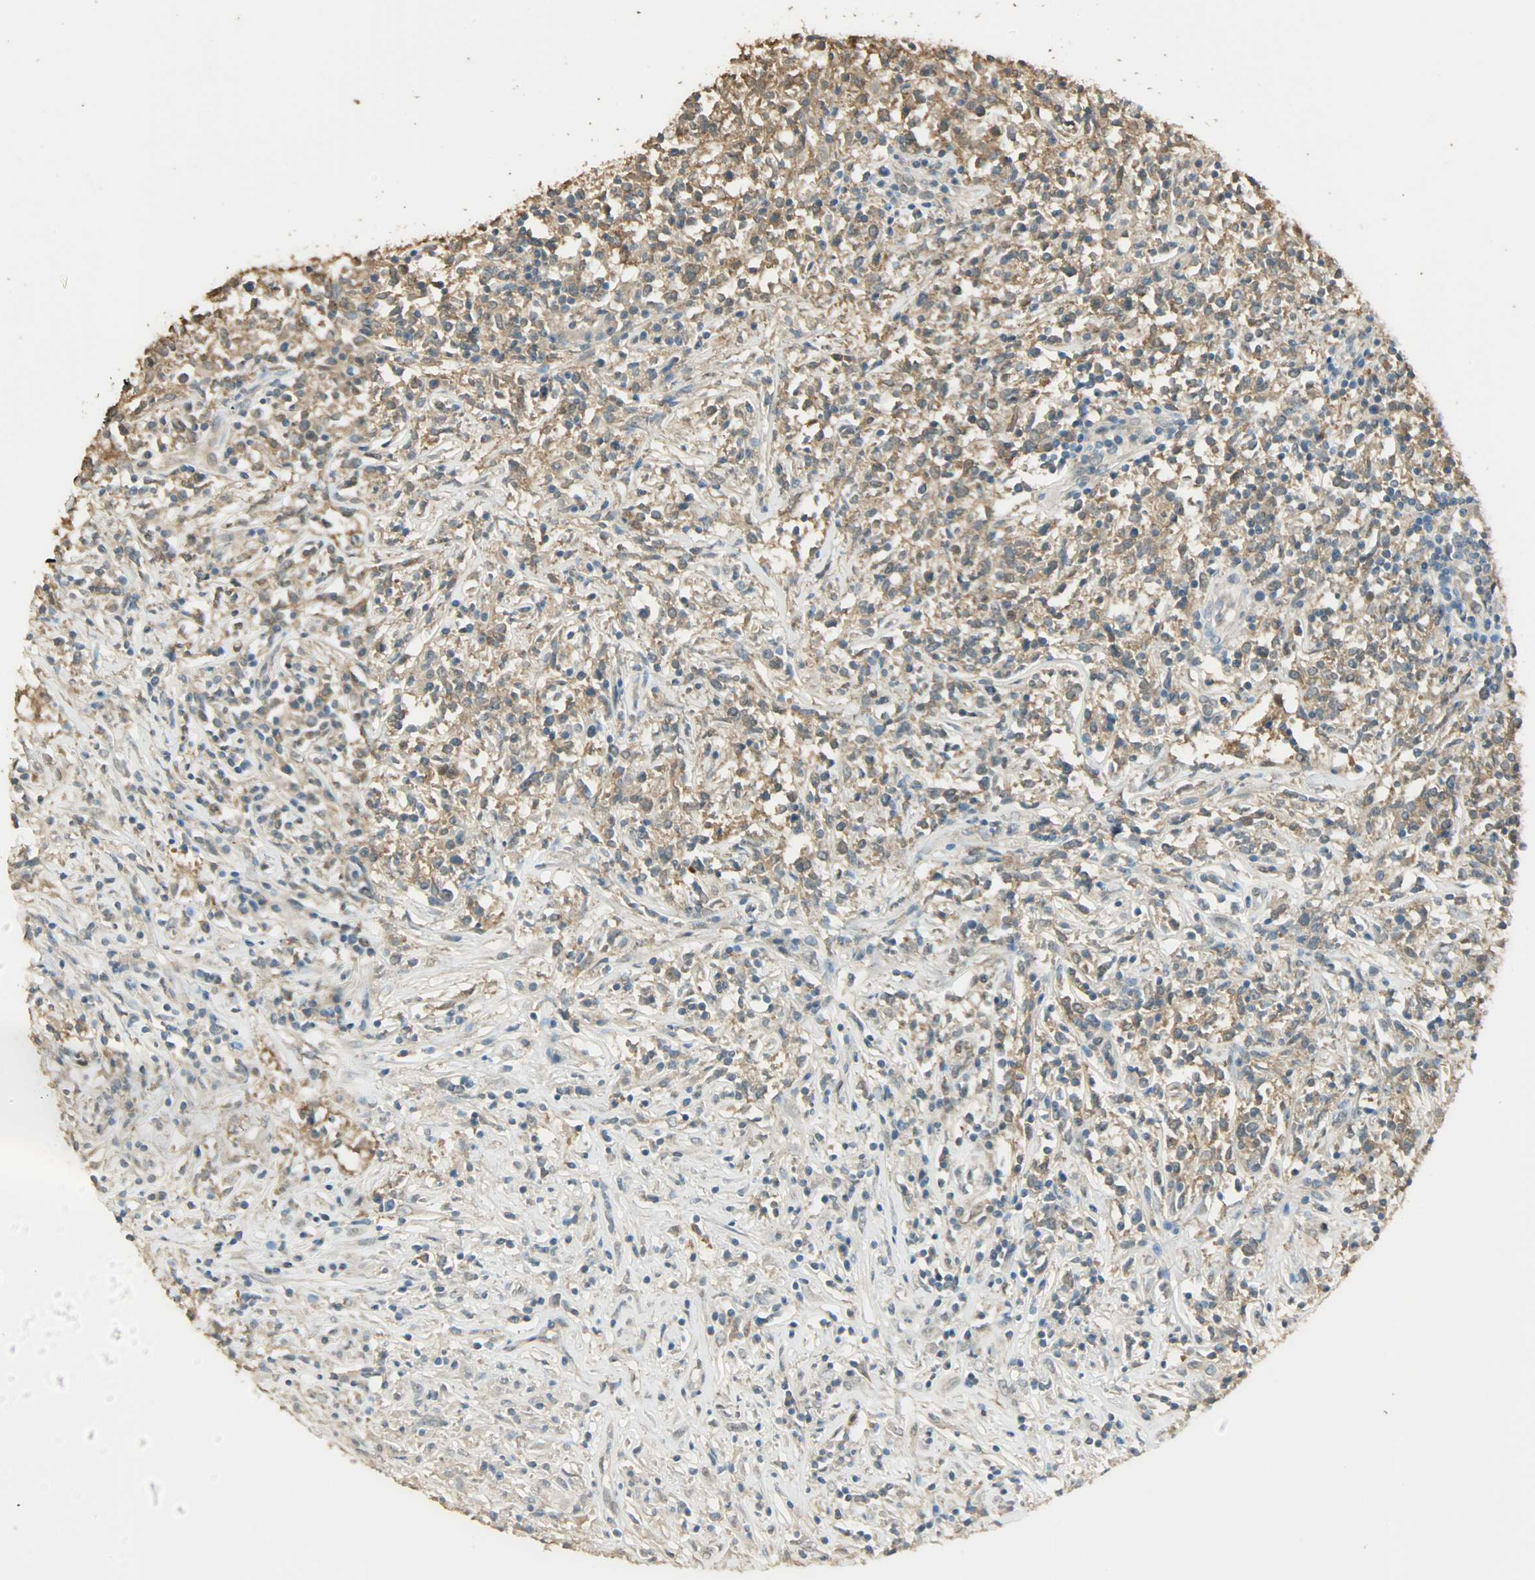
{"staining": {"intensity": "moderate", "quantity": ">75%", "location": "cytoplasmic/membranous"}, "tissue": "lymphoma", "cell_type": "Tumor cells", "image_type": "cancer", "snomed": [{"axis": "morphology", "description": "Malignant lymphoma, non-Hodgkin's type, High grade"}, {"axis": "topography", "description": "Lymph node"}], "caption": "There is medium levels of moderate cytoplasmic/membranous staining in tumor cells of malignant lymphoma, non-Hodgkin's type (high-grade), as demonstrated by immunohistochemical staining (brown color).", "gene": "PRMT5", "patient": {"sex": "female", "age": 84}}